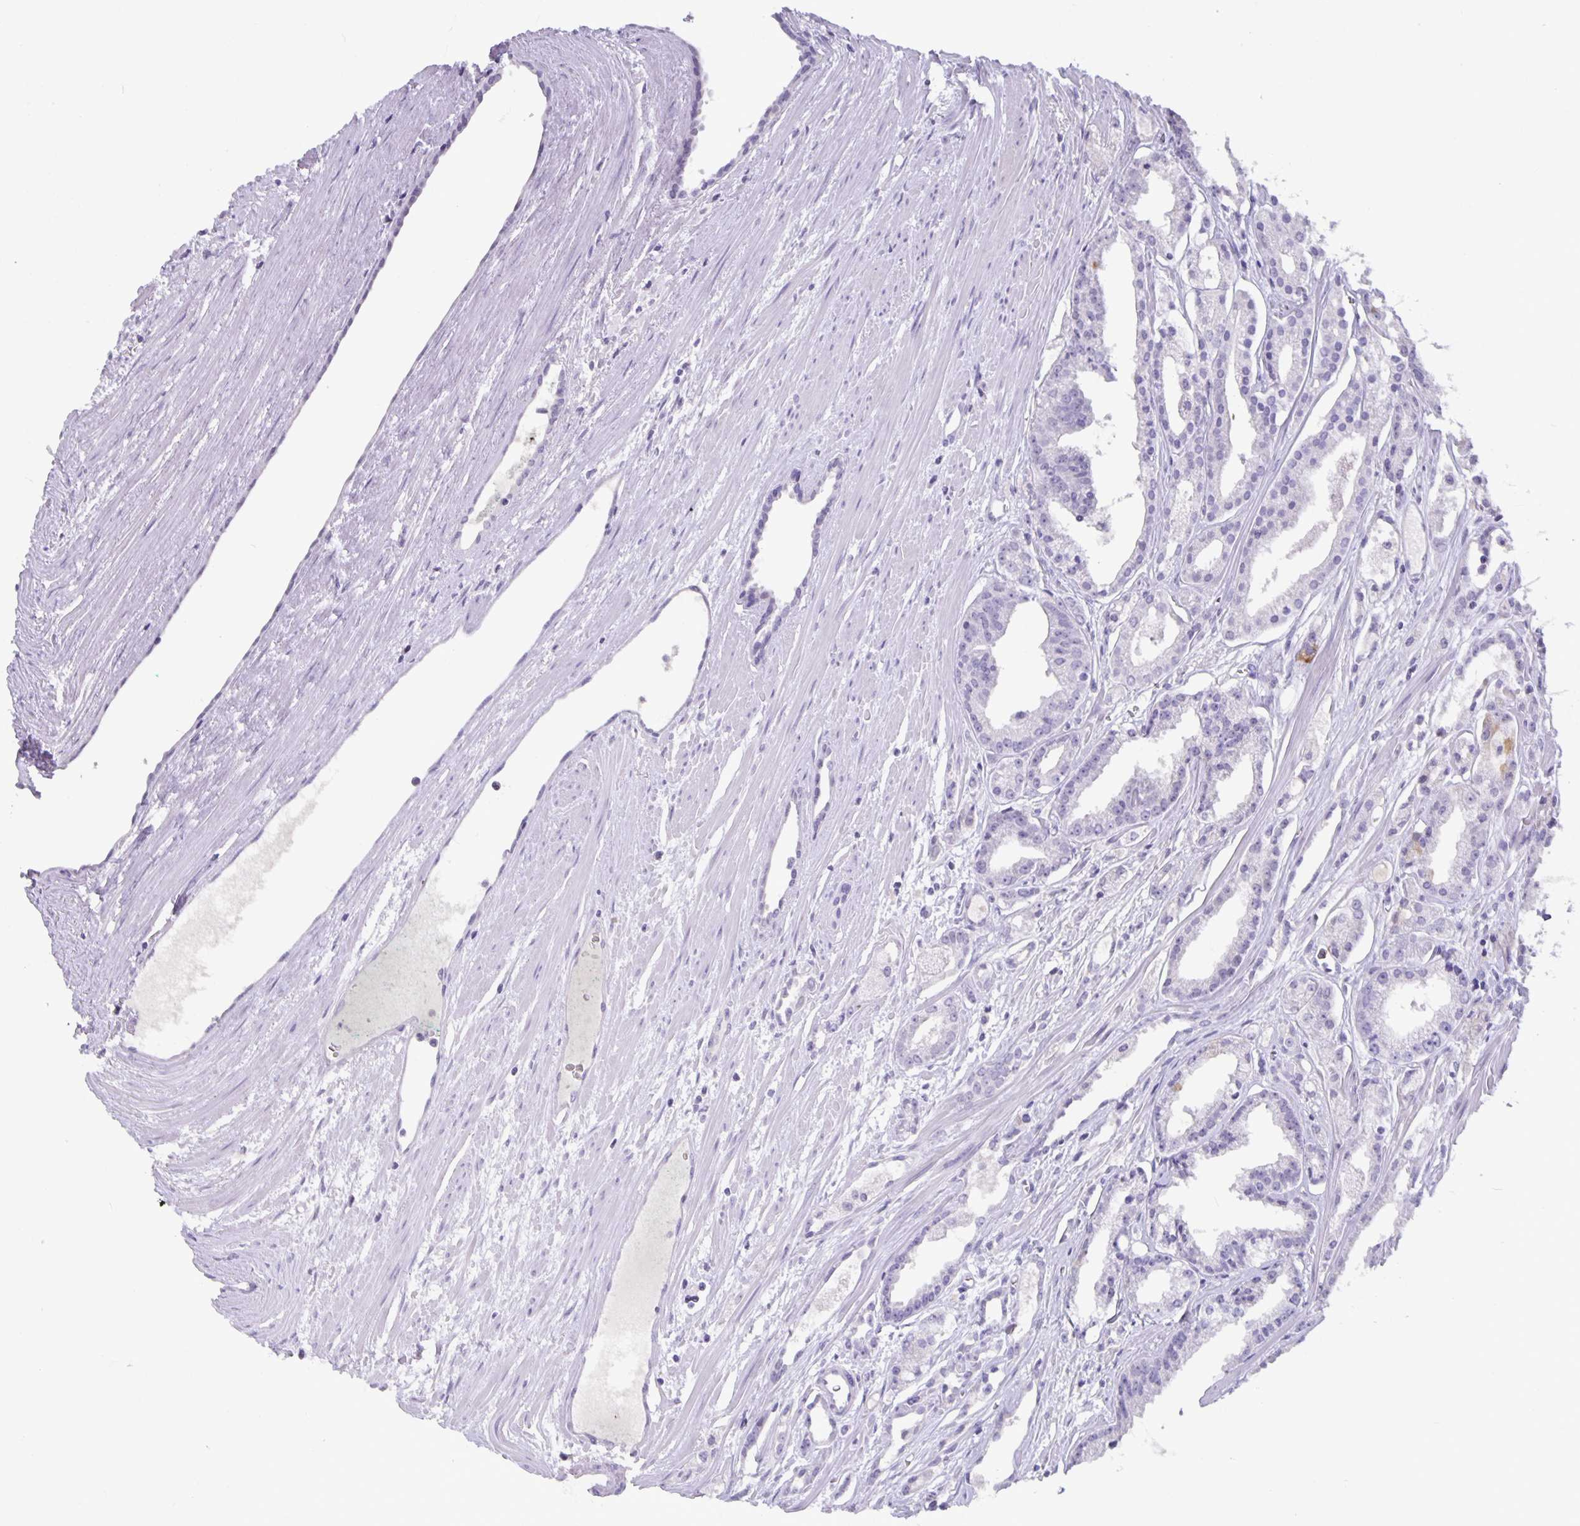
{"staining": {"intensity": "negative", "quantity": "none", "location": "none"}, "tissue": "prostate cancer", "cell_type": "Tumor cells", "image_type": "cancer", "snomed": [{"axis": "morphology", "description": "Adenocarcinoma, High grade"}, {"axis": "topography", "description": "Prostate"}], "caption": "Histopathology image shows no protein staining in tumor cells of adenocarcinoma (high-grade) (prostate) tissue.", "gene": "OLIG2", "patient": {"sex": "male", "age": 68}}